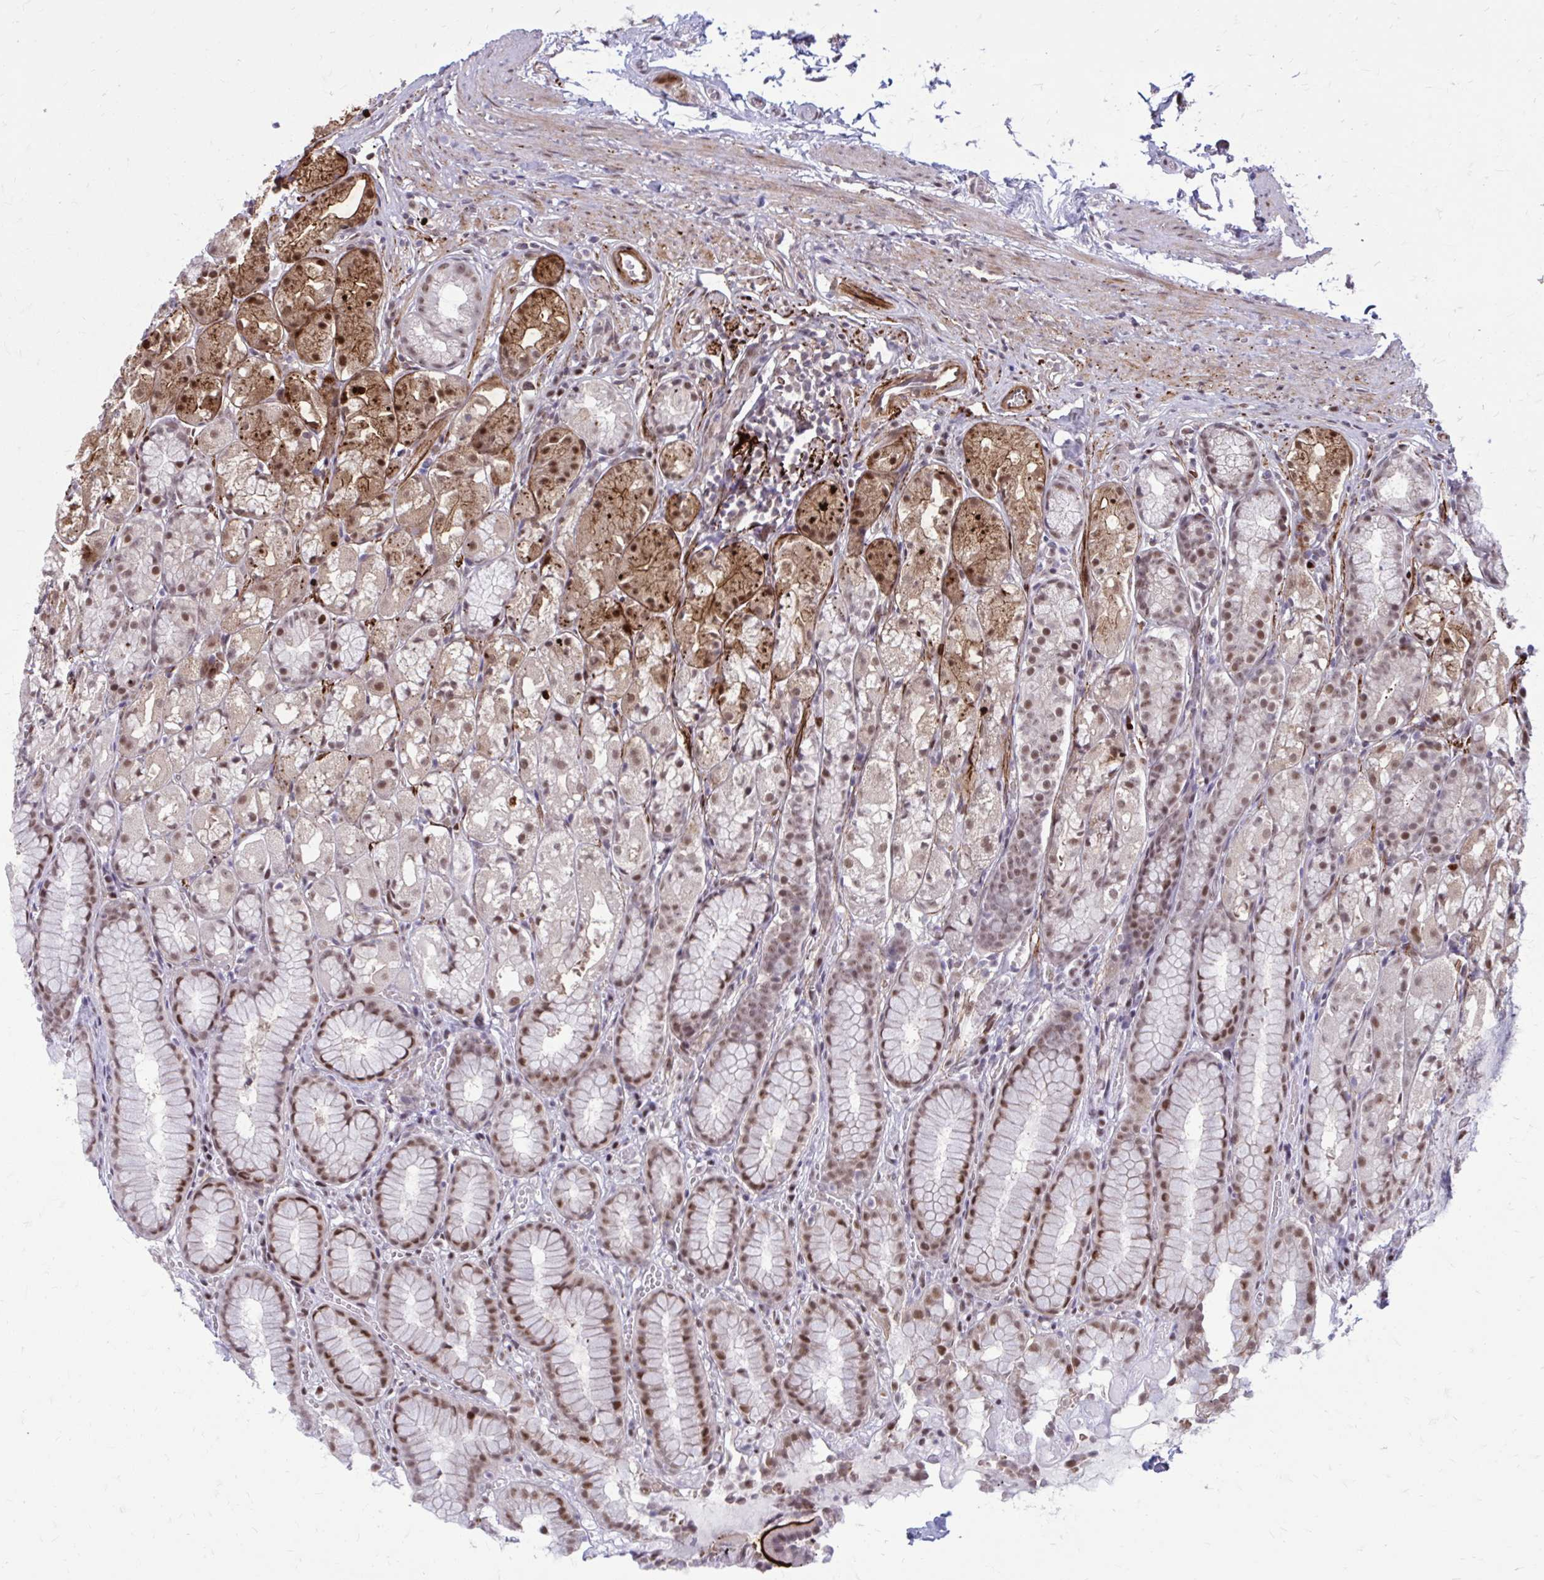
{"staining": {"intensity": "moderate", "quantity": "25%-75%", "location": "cytoplasmic/membranous,nuclear"}, "tissue": "stomach", "cell_type": "Glandular cells", "image_type": "normal", "snomed": [{"axis": "morphology", "description": "Normal tissue, NOS"}, {"axis": "topography", "description": "Stomach"}], "caption": "Stomach stained with immunohistochemistry demonstrates moderate cytoplasmic/membranous,nuclear expression in about 25%-75% of glandular cells. (Stains: DAB (3,3'-diaminobenzidine) in brown, nuclei in blue, Microscopy: brightfield microscopy at high magnification).", "gene": "PSME4", "patient": {"sex": "male", "age": 70}}